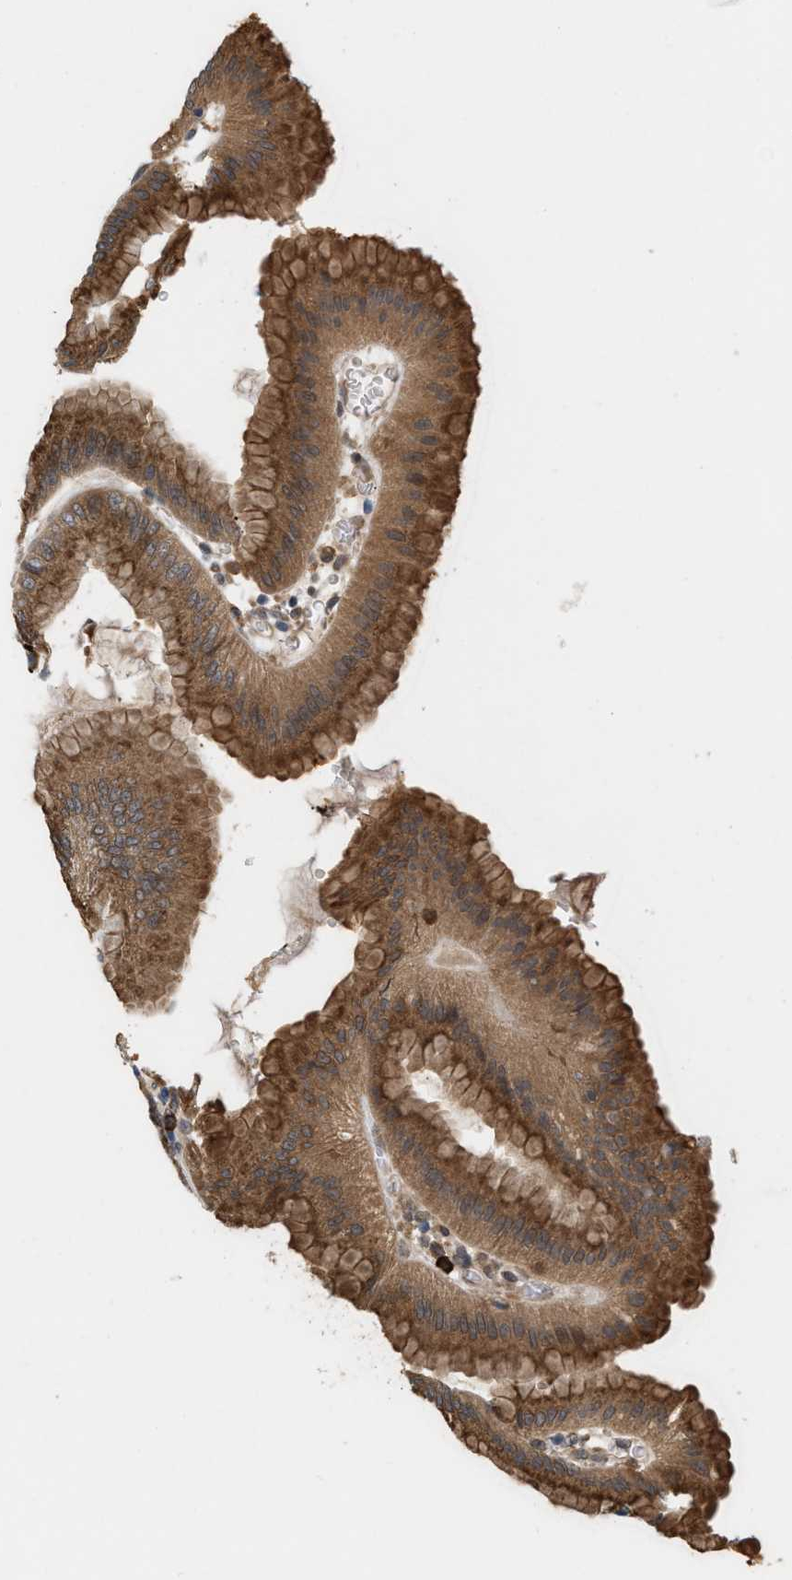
{"staining": {"intensity": "strong", "quantity": ">75%", "location": "cytoplasmic/membranous,nuclear"}, "tissue": "stomach", "cell_type": "Glandular cells", "image_type": "normal", "snomed": [{"axis": "morphology", "description": "Normal tissue, NOS"}, {"axis": "topography", "description": "Stomach, lower"}], "caption": "The micrograph reveals a brown stain indicating the presence of a protein in the cytoplasmic/membranous,nuclear of glandular cells in stomach. Immunohistochemistry stains the protein in brown and the nuclei are stained blue.", "gene": "MFSD6", "patient": {"sex": "male", "age": 71}}